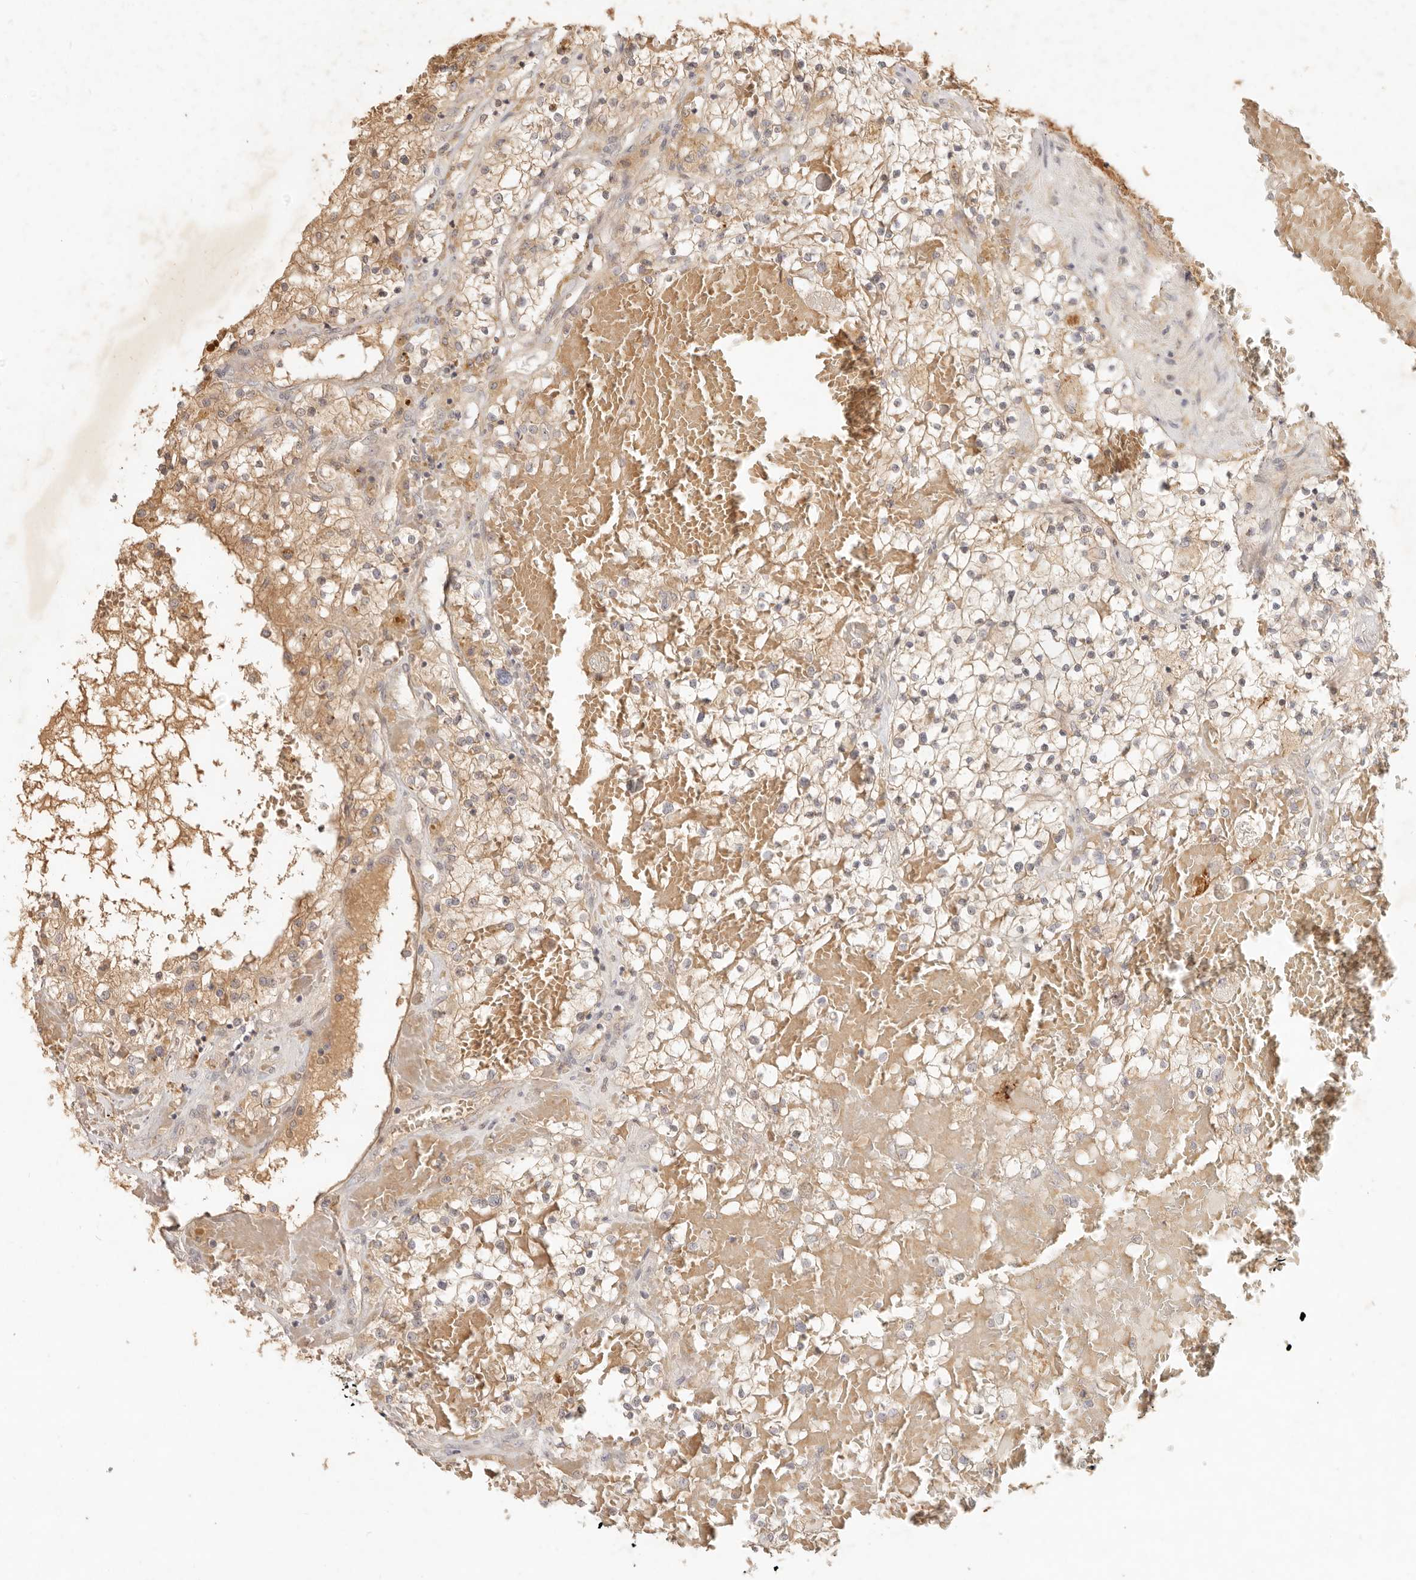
{"staining": {"intensity": "moderate", "quantity": "25%-75%", "location": "cytoplasmic/membranous"}, "tissue": "renal cancer", "cell_type": "Tumor cells", "image_type": "cancer", "snomed": [{"axis": "morphology", "description": "Normal tissue, NOS"}, {"axis": "morphology", "description": "Adenocarcinoma, NOS"}, {"axis": "topography", "description": "Kidney"}], "caption": "High-power microscopy captured an immunohistochemistry (IHC) micrograph of adenocarcinoma (renal), revealing moderate cytoplasmic/membranous positivity in approximately 25%-75% of tumor cells.", "gene": "UBXN11", "patient": {"sex": "male", "age": 68}}